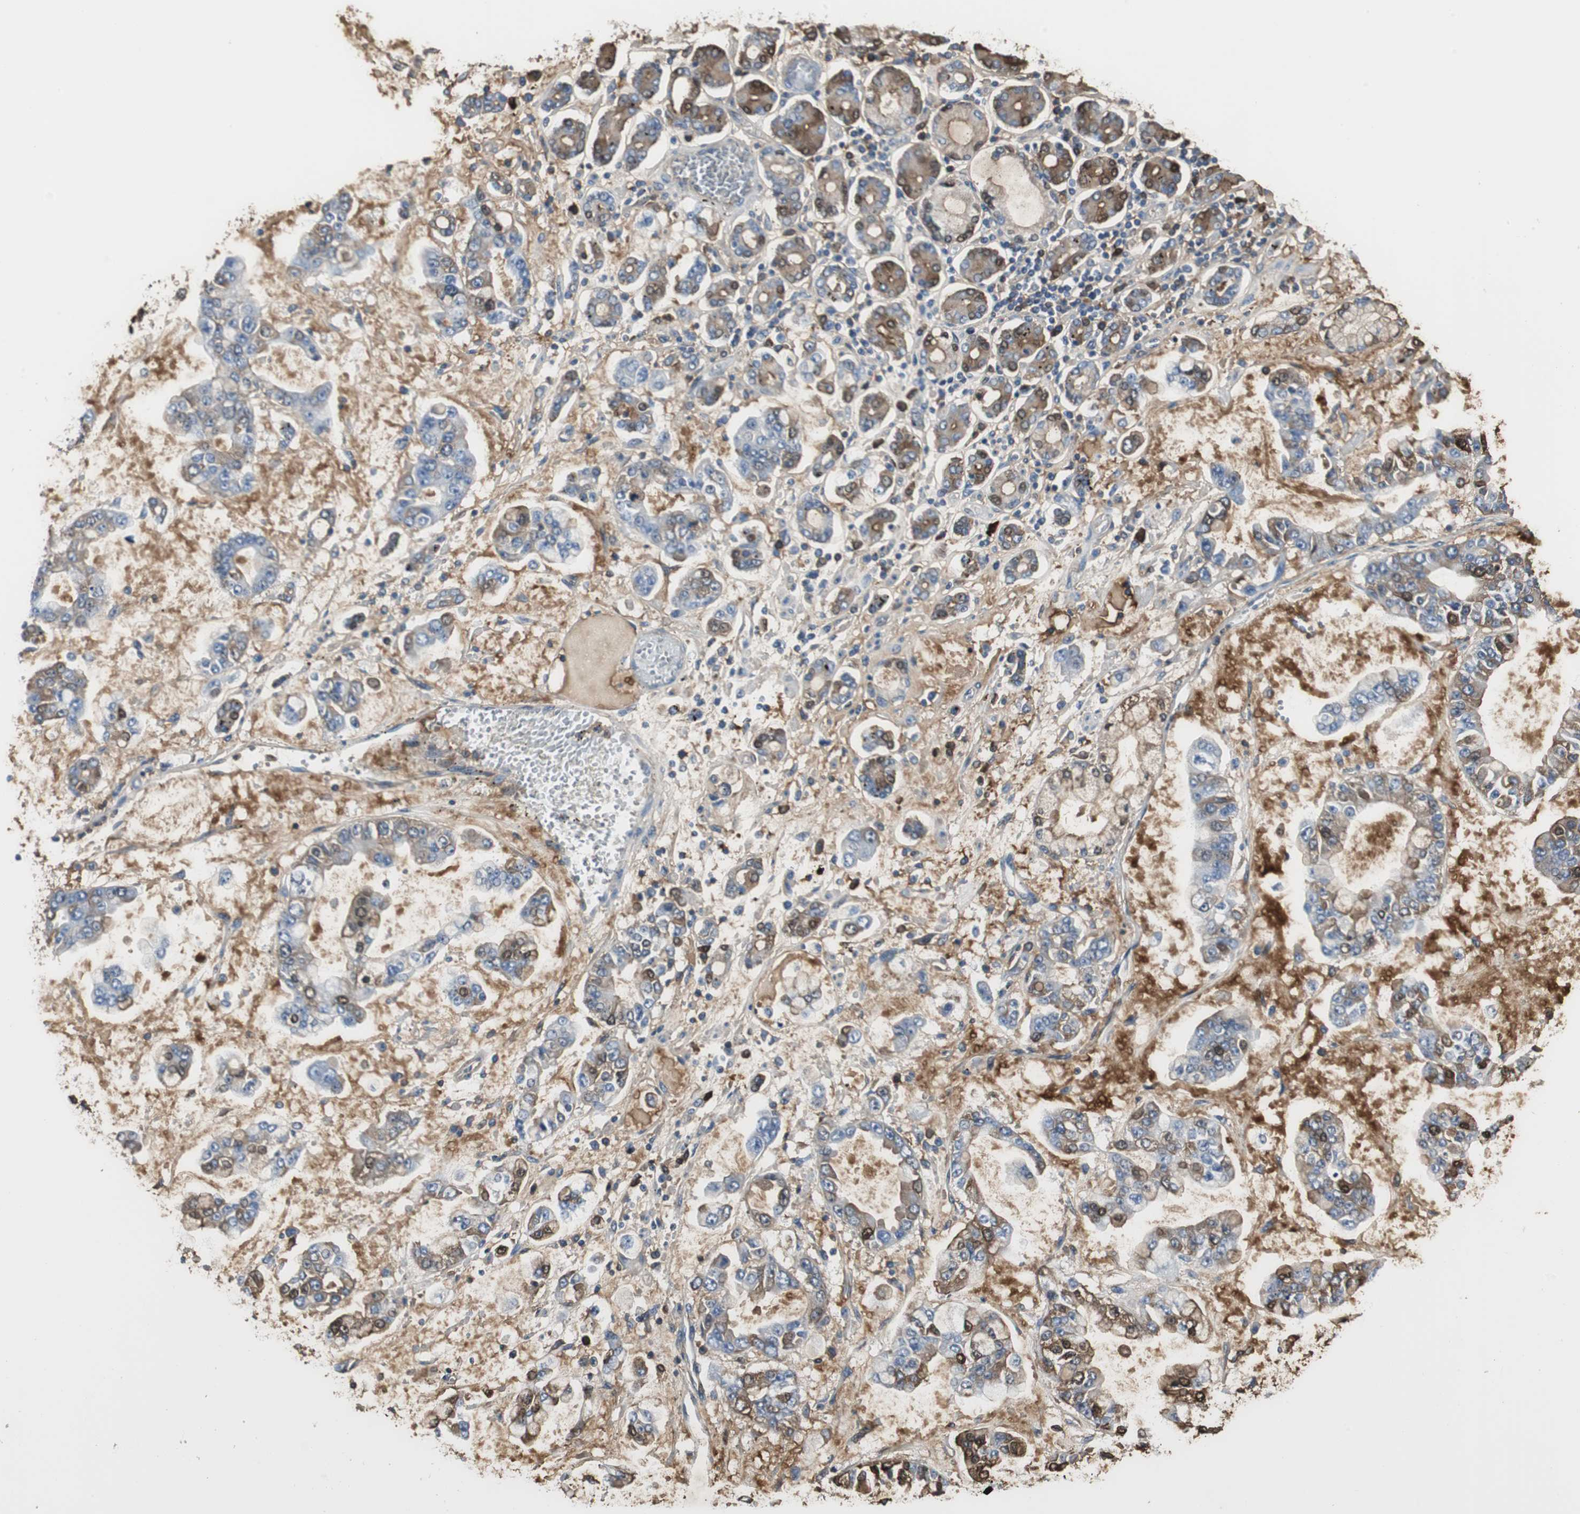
{"staining": {"intensity": "weak", "quantity": "25%-75%", "location": "cytoplasmic/membranous"}, "tissue": "stomach cancer", "cell_type": "Tumor cells", "image_type": "cancer", "snomed": [{"axis": "morphology", "description": "Normal tissue, NOS"}, {"axis": "morphology", "description": "Adenocarcinoma, NOS"}, {"axis": "topography", "description": "Stomach, upper"}, {"axis": "topography", "description": "Stomach"}], "caption": "IHC photomicrograph of neoplastic tissue: human adenocarcinoma (stomach) stained using immunohistochemistry (IHC) exhibits low levels of weak protein expression localized specifically in the cytoplasmic/membranous of tumor cells, appearing as a cytoplasmic/membranous brown color.", "gene": "IGHA1", "patient": {"sex": "male", "age": 76}}